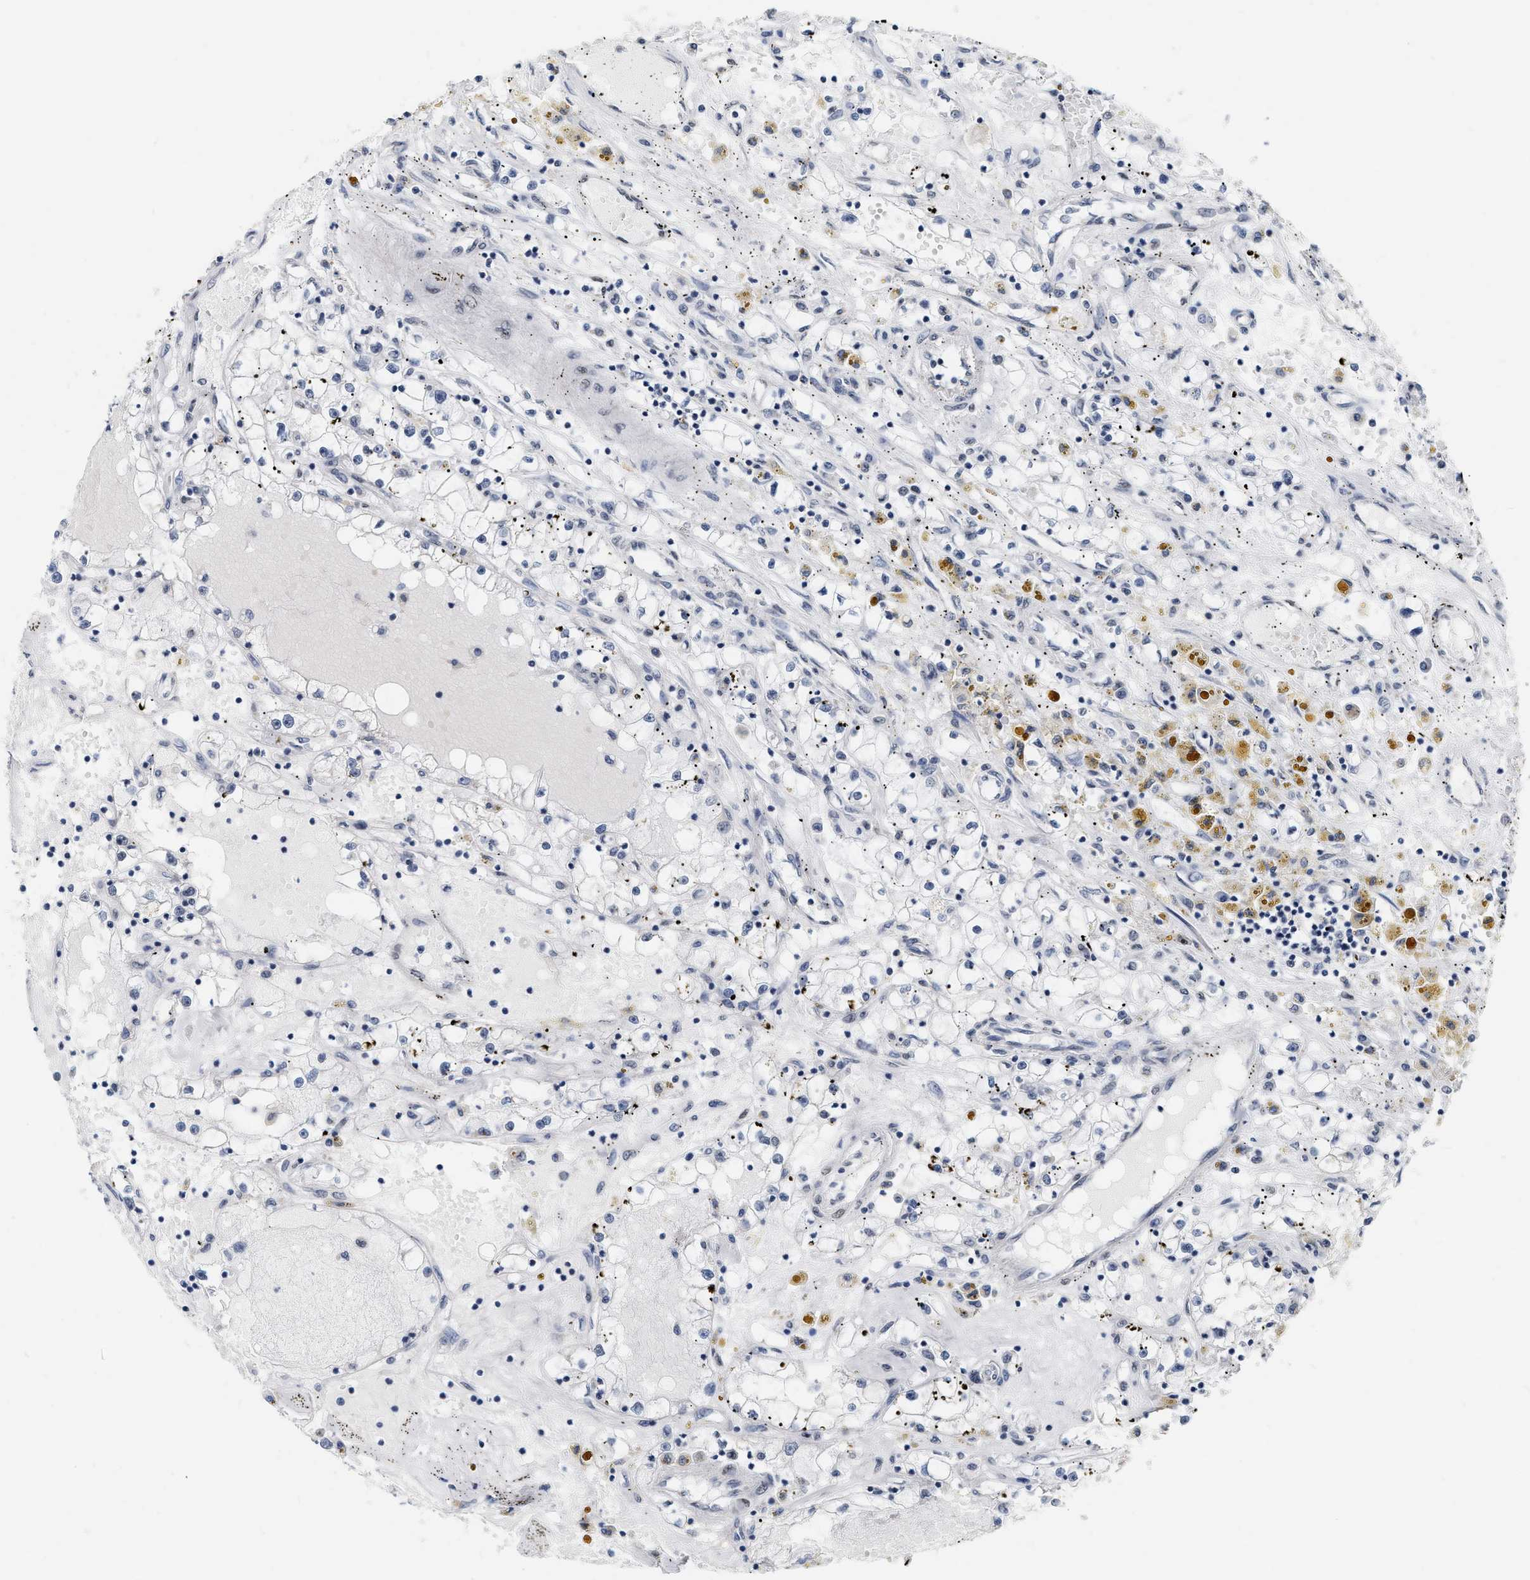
{"staining": {"intensity": "negative", "quantity": "none", "location": "none"}, "tissue": "renal cancer", "cell_type": "Tumor cells", "image_type": "cancer", "snomed": [{"axis": "morphology", "description": "Adenocarcinoma, NOS"}, {"axis": "topography", "description": "Kidney"}], "caption": "DAB immunohistochemical staining of renal cancer (adenocarcinoma) displays no significant expression in tumor cells.", "gene": "XIRP1", "patient": {"sex": "male", "age": 56}}